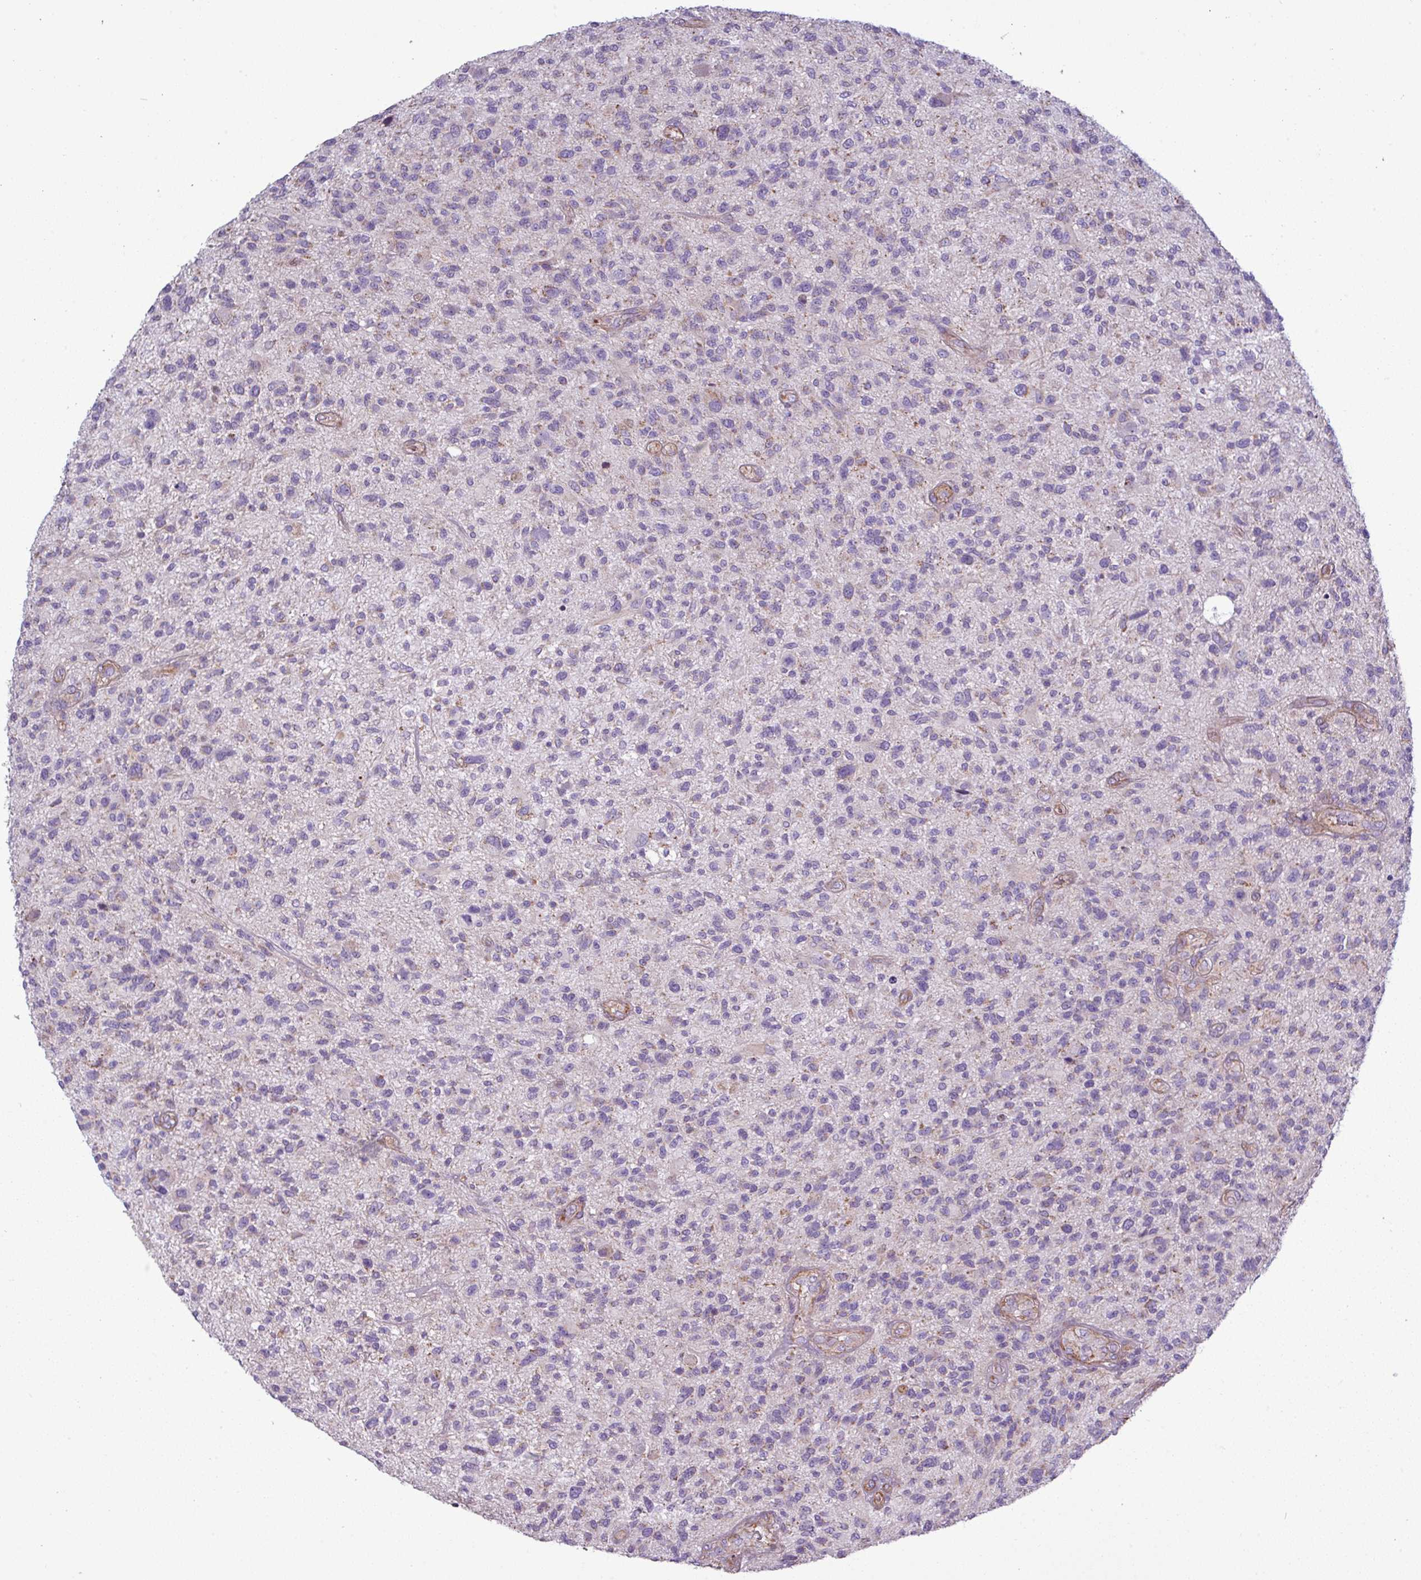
{"staining": {"intensity": "negative", "quantity": "none", "location": "none"}, "tissue": "glioma", "cell_type": "Tumor cells", "image_type": "cancer", "snomed": [{"axis": "morphology", "description": "Glioma, malignant, High grade"}, {"axis": "topography", "description": "Brain"}], "caption": "This is an immunohistochemistry image of human malignant high-grade glioma. There is no expression in tumor cells.", "gene": "BTN2A2", "patient": {"sex": "male", "age": 47}}